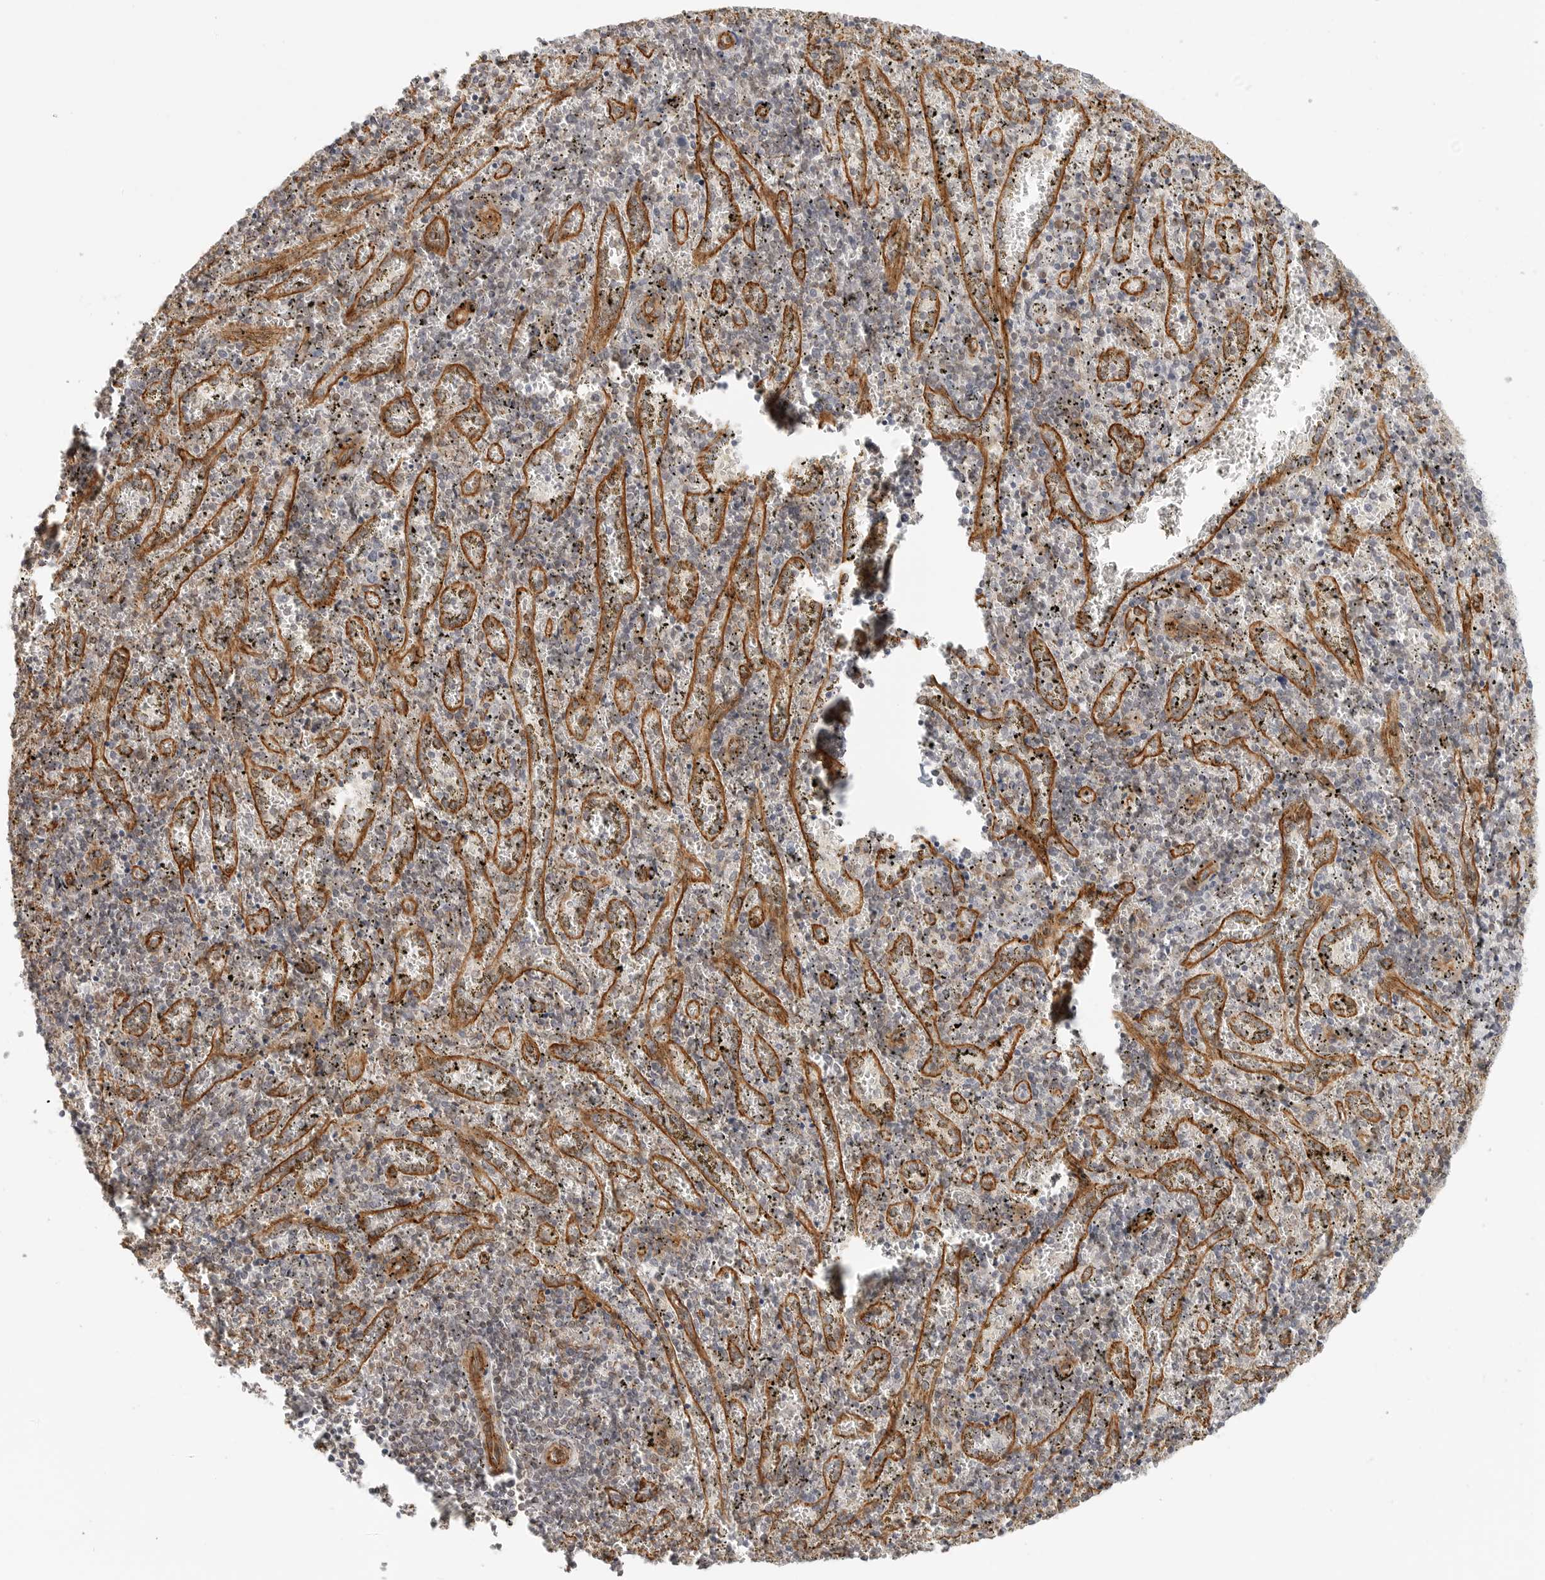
{"staining": {"intensity": "negative", "quantity": "none", "location": "none"}, "tissue": "spleen", "cell_type": "Cells in red pulp", "image_type": "normal", "snomed": [{"axis": "morphology", "description": "Normal tissue, NOS"}, {"axis": "topography", "description": "Spleen"}], "caption": "This is an immunohistochemistry image of benign spleen. There is no positivity in cells in red pulp.", "gene": "ATOH7", "patient": {"sex": "male", "age": 11}}